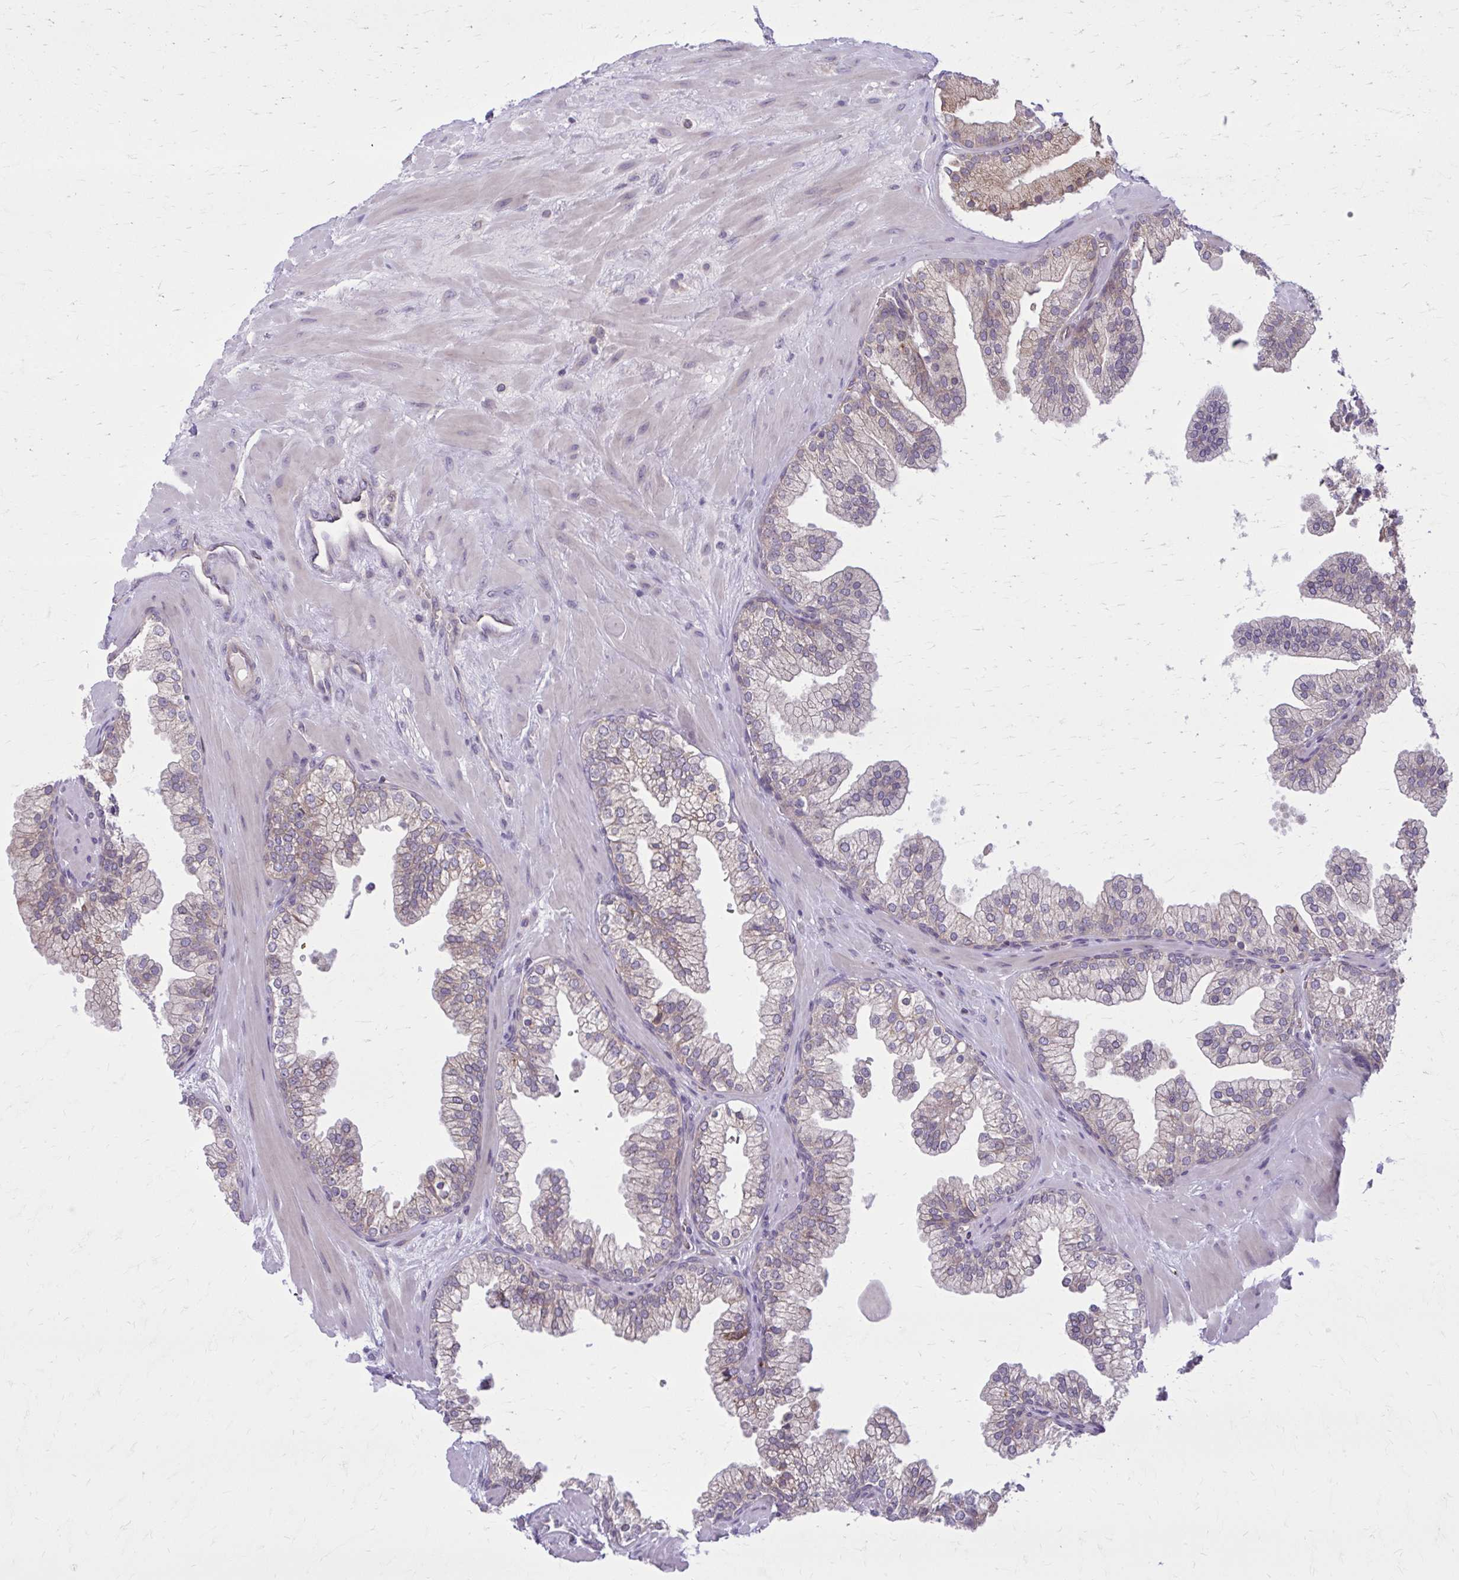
{"staining": {"intensity": "moderate", "quantity": "25%-75%", "location": "cytoplasmic/membranous"}, "tissue": "prostate", "cell_type": "Glandular cells", "image_type": "normal", "snomed": [{"axis": "morphology", "description": "Normal tissue, NOS"}, {"axis": "topography", "description": "Prostate"}, {"axis": "topography", "description": "Peripheral nerve tissue"}], "caption": "Immunohistochemistry (IHC) (DAB) staining of normal prostate reveals moderate cytoplasmic/membranous protein positivity in approximately 25%-75% of glandular cells. (DAB (3,3'-diaminobenzidine) = brown stain, brightfield microscopy at high magnification).", "gene": "SNF8", "patient": {"sex": "male", "age": 61}}